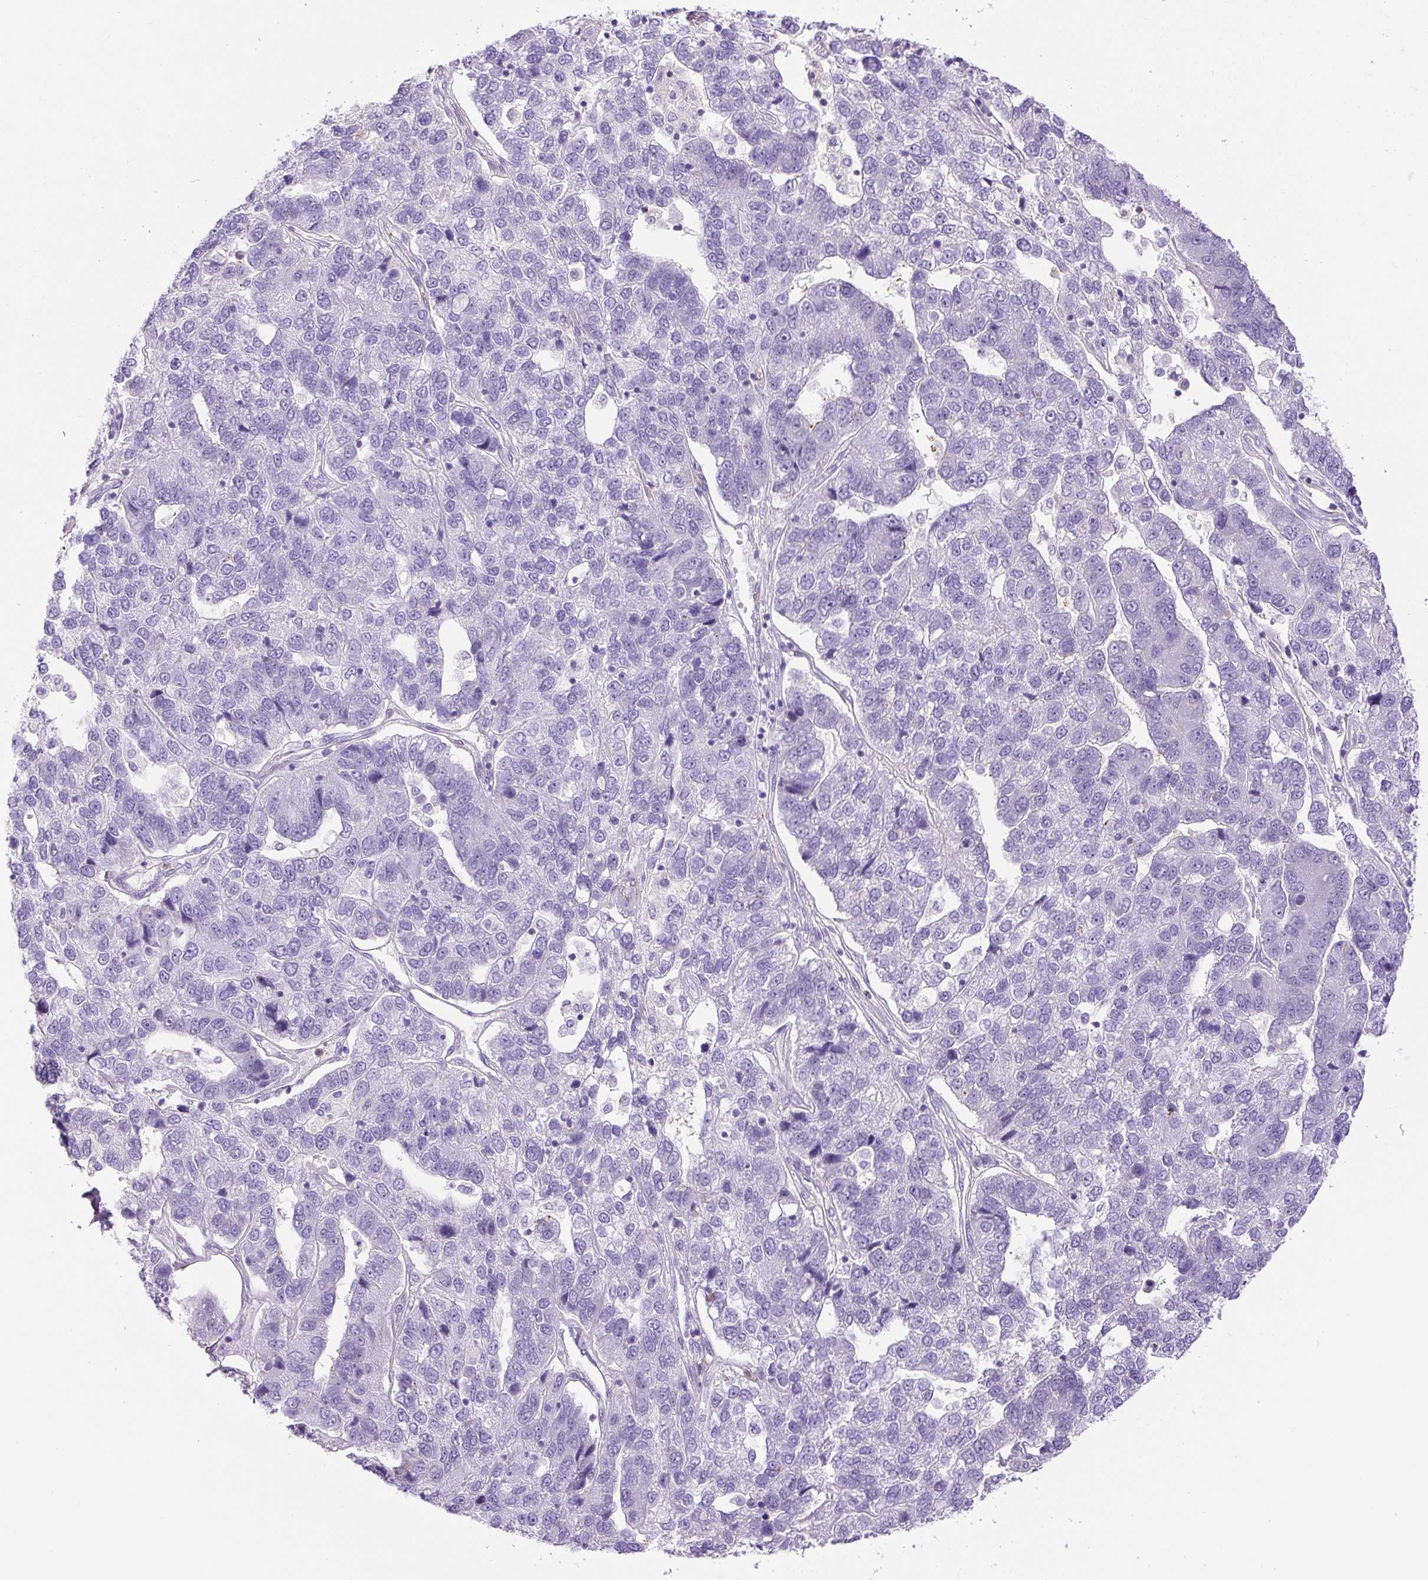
{"staining": {"intensity": "negative", "quantity": "none", "location": "none"}, "tissue": "pancreatic cancer", "cell_type": "Tumor cells", "image_type": "cancer", "snomed": [{"axis": "morphology", "description": "Adenocarcinoma, NOS"}, {"axis": "topography", "description": "Pancreas"}], "caption": "This is a image of immunohistochemistry staining of pancreatic cancer, which shows no staining in tumor cells.", "gene": "B3GALT5", "patient": {"sex": "female", "age": 61}}